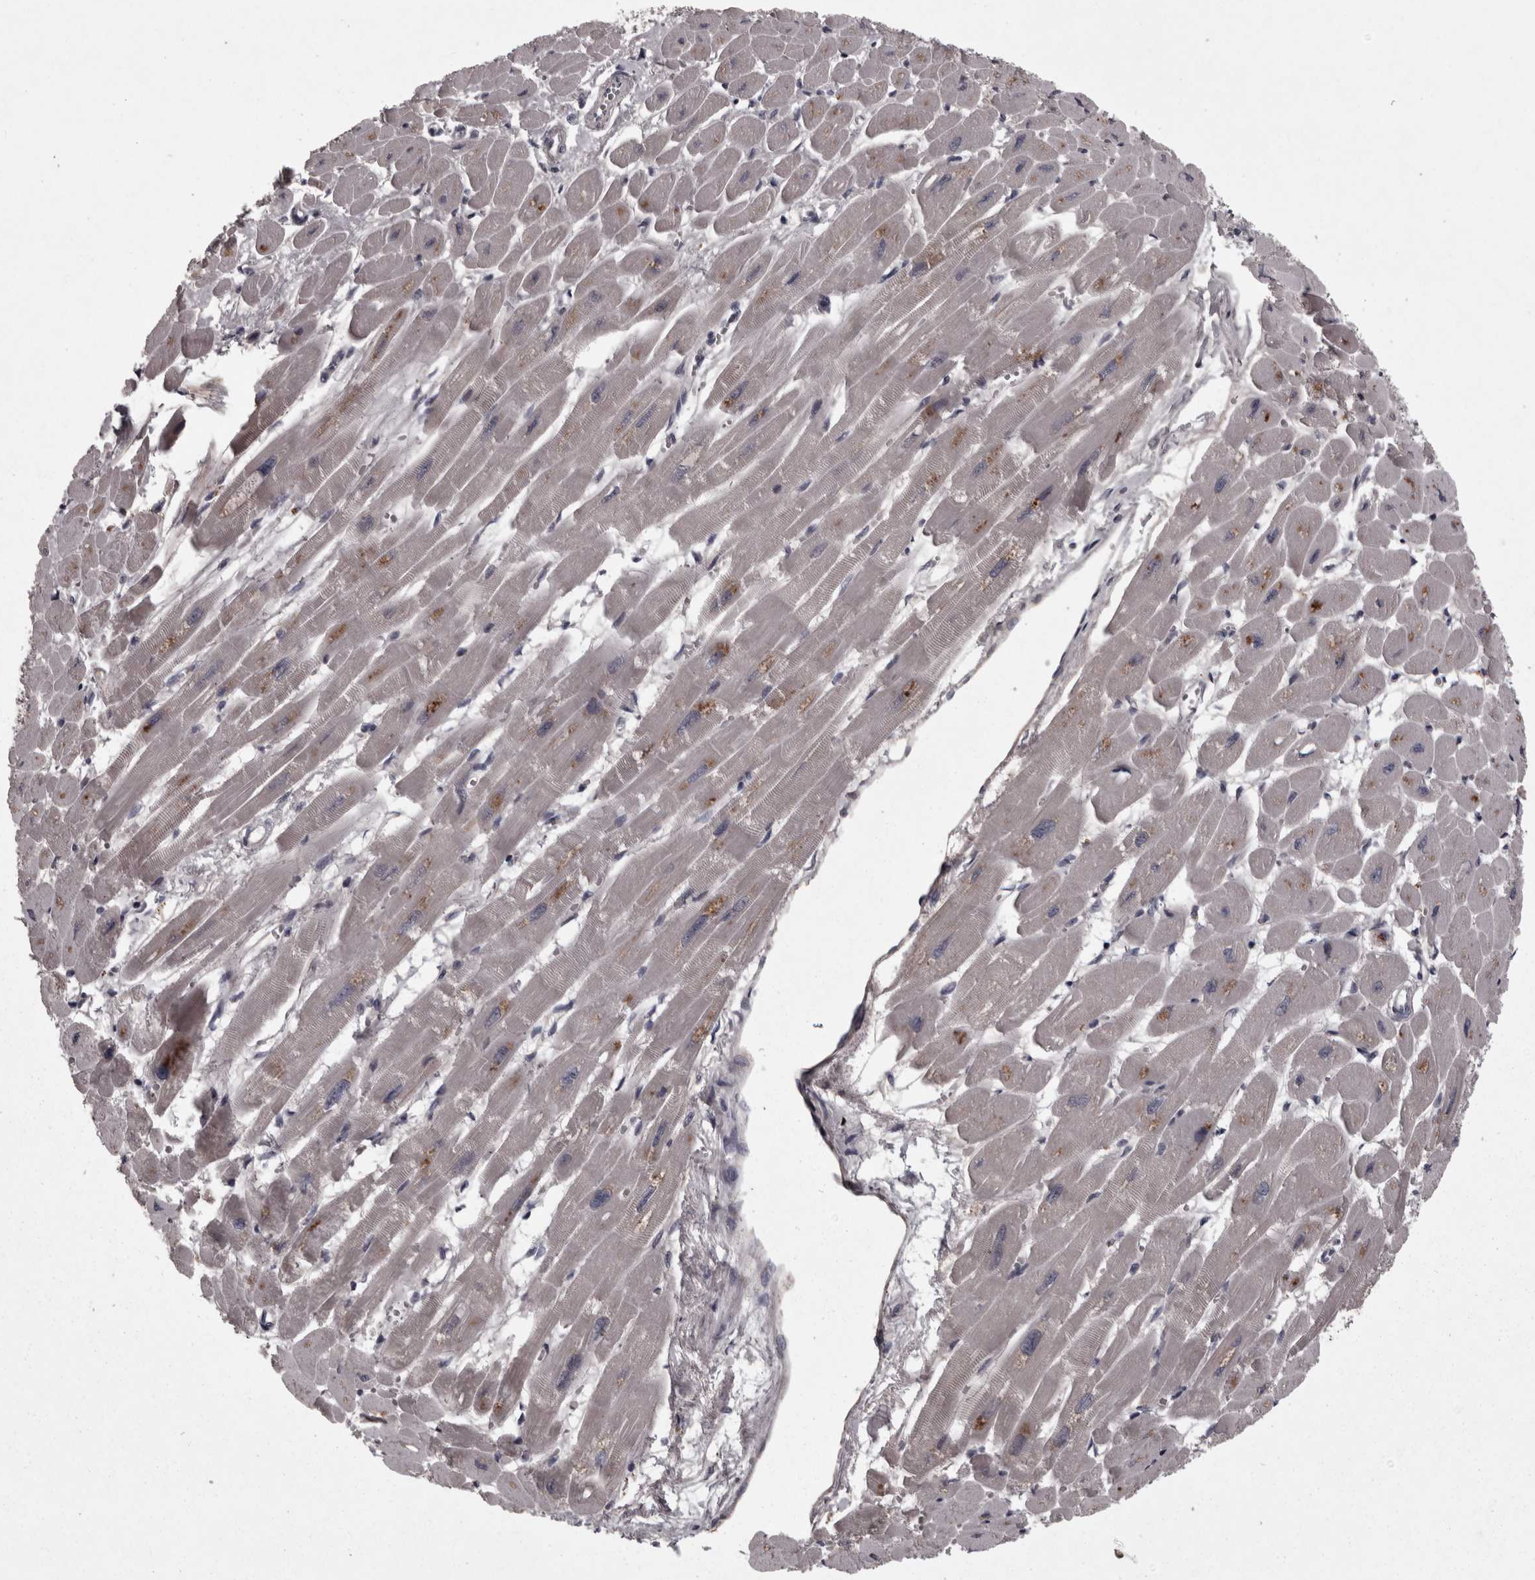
{"staining": {"intensity": "moderate", "quantity": "<25%", "location": "cytoplasmic/membranous"}, "tissue": "heart muscle", "cell_type": "Cardiomyocytes", "image_type": "normal", "snomed": [{"axis": "morphology", "description": "Normal tissue, NOS"}, {"axis": "topography", "description": "Heart"}], "caption": "Brown immunohistochemical staining in benign heart muscle displays moderate cytoplasmic/membranous positivity in about <25% of cardiomyocytes. (DAB IHC with brightfield microscopy, high magnification).", "gene": "PCDH17", "patient": {"sex": "female", "age": 54}}